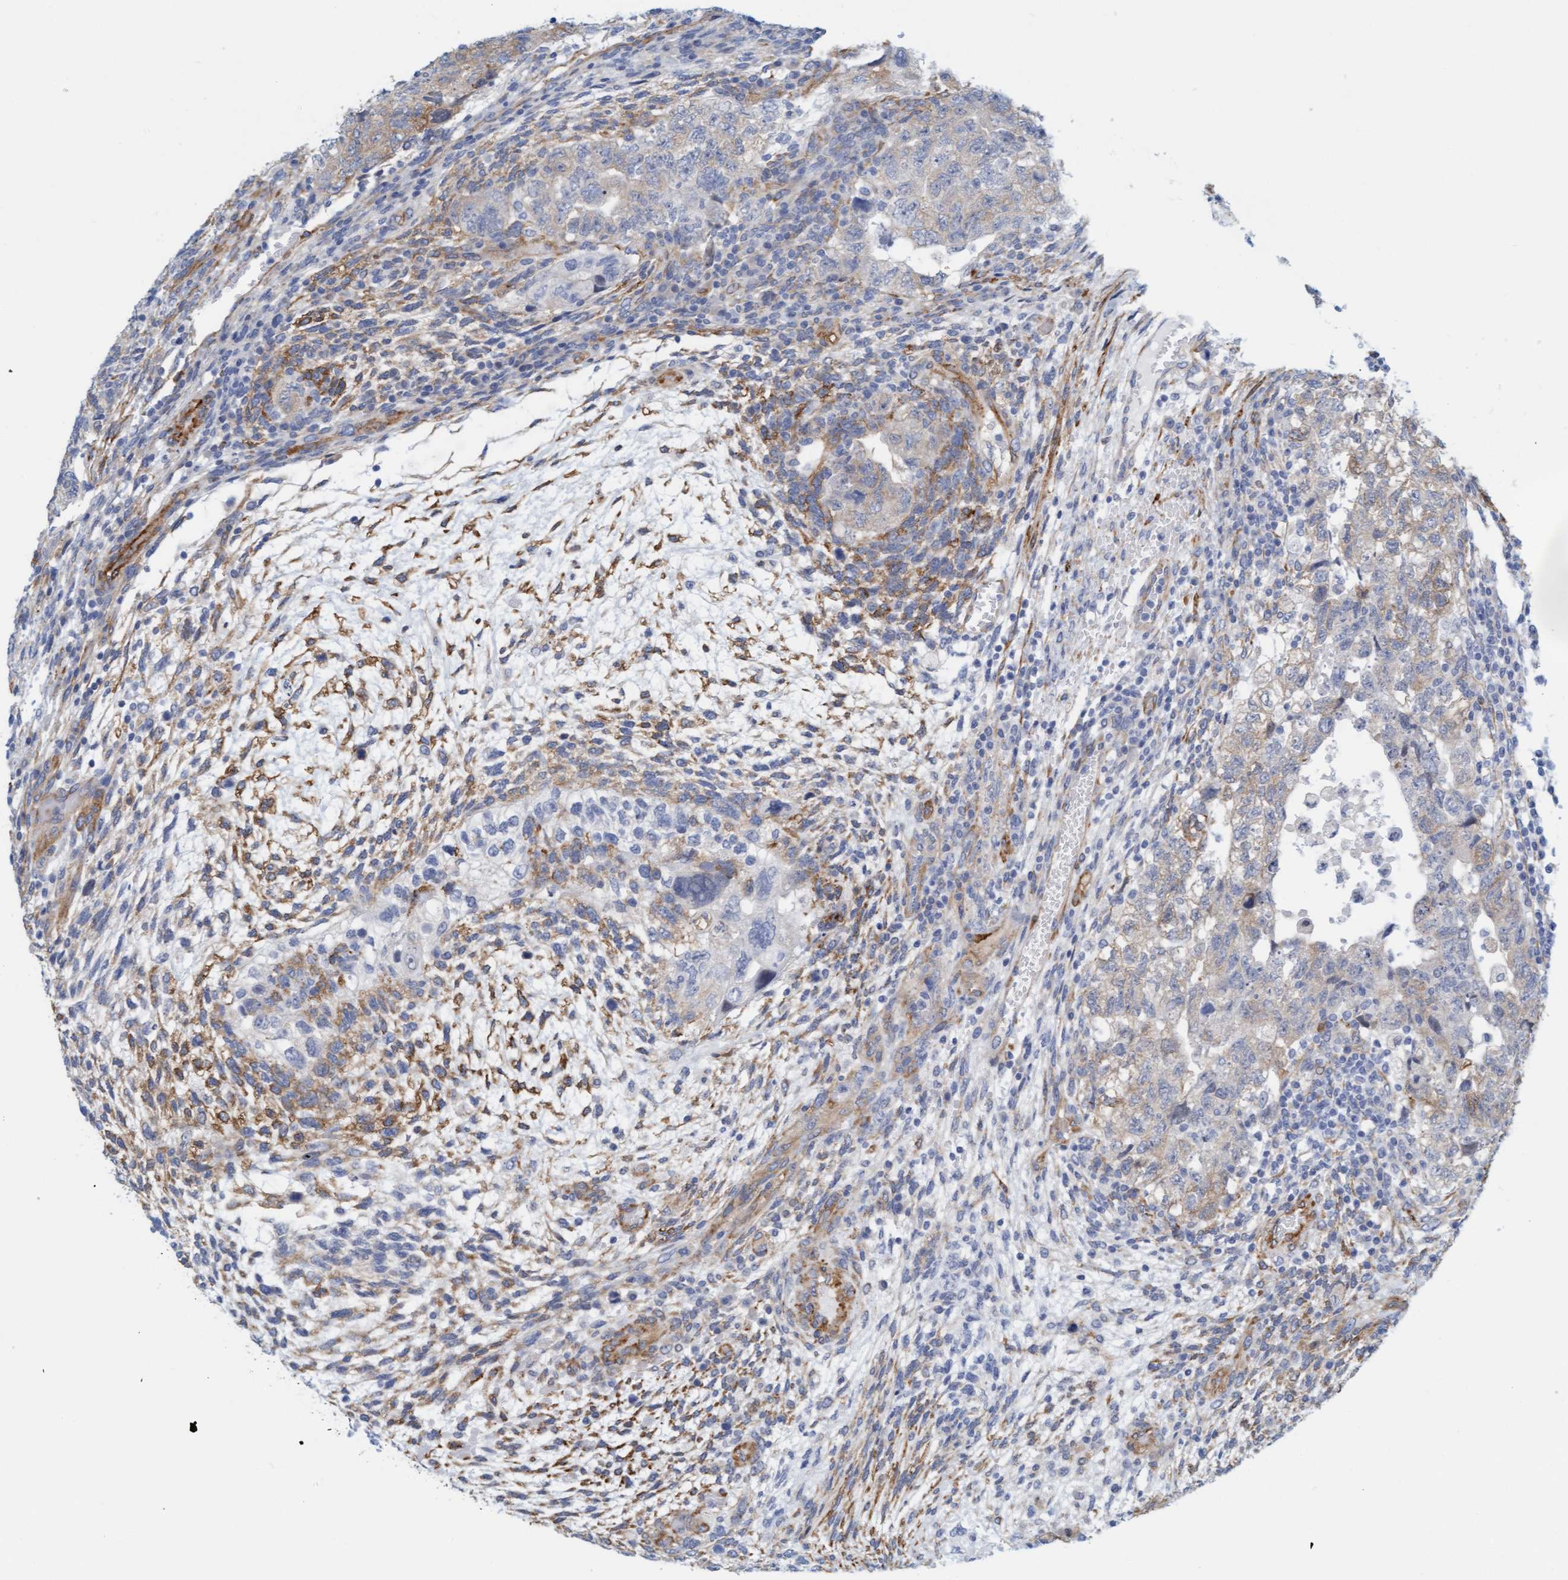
{"staining": {"intensity": "weak", "quantity": "25%-75%", "location": "cytoplasmic/membranous"}, "tissue": "testis cancer", "cell_type": "Tumor cells", "image_type": "cancer", "snomed": [{"axis": "morphology", "description": "Carcinoma, Embryonal, NOS"}, {"axis": "topography", "description": "Testis"}], "caption": "The micrograph exhibits a brown stain indicating the presence of a protein in the cytoplasmic/membranous of tumor cells in testis cancer (embryonal carcinoma).", "gene": "MAP1B", "patient": {"sex": "male", "age": 36}}